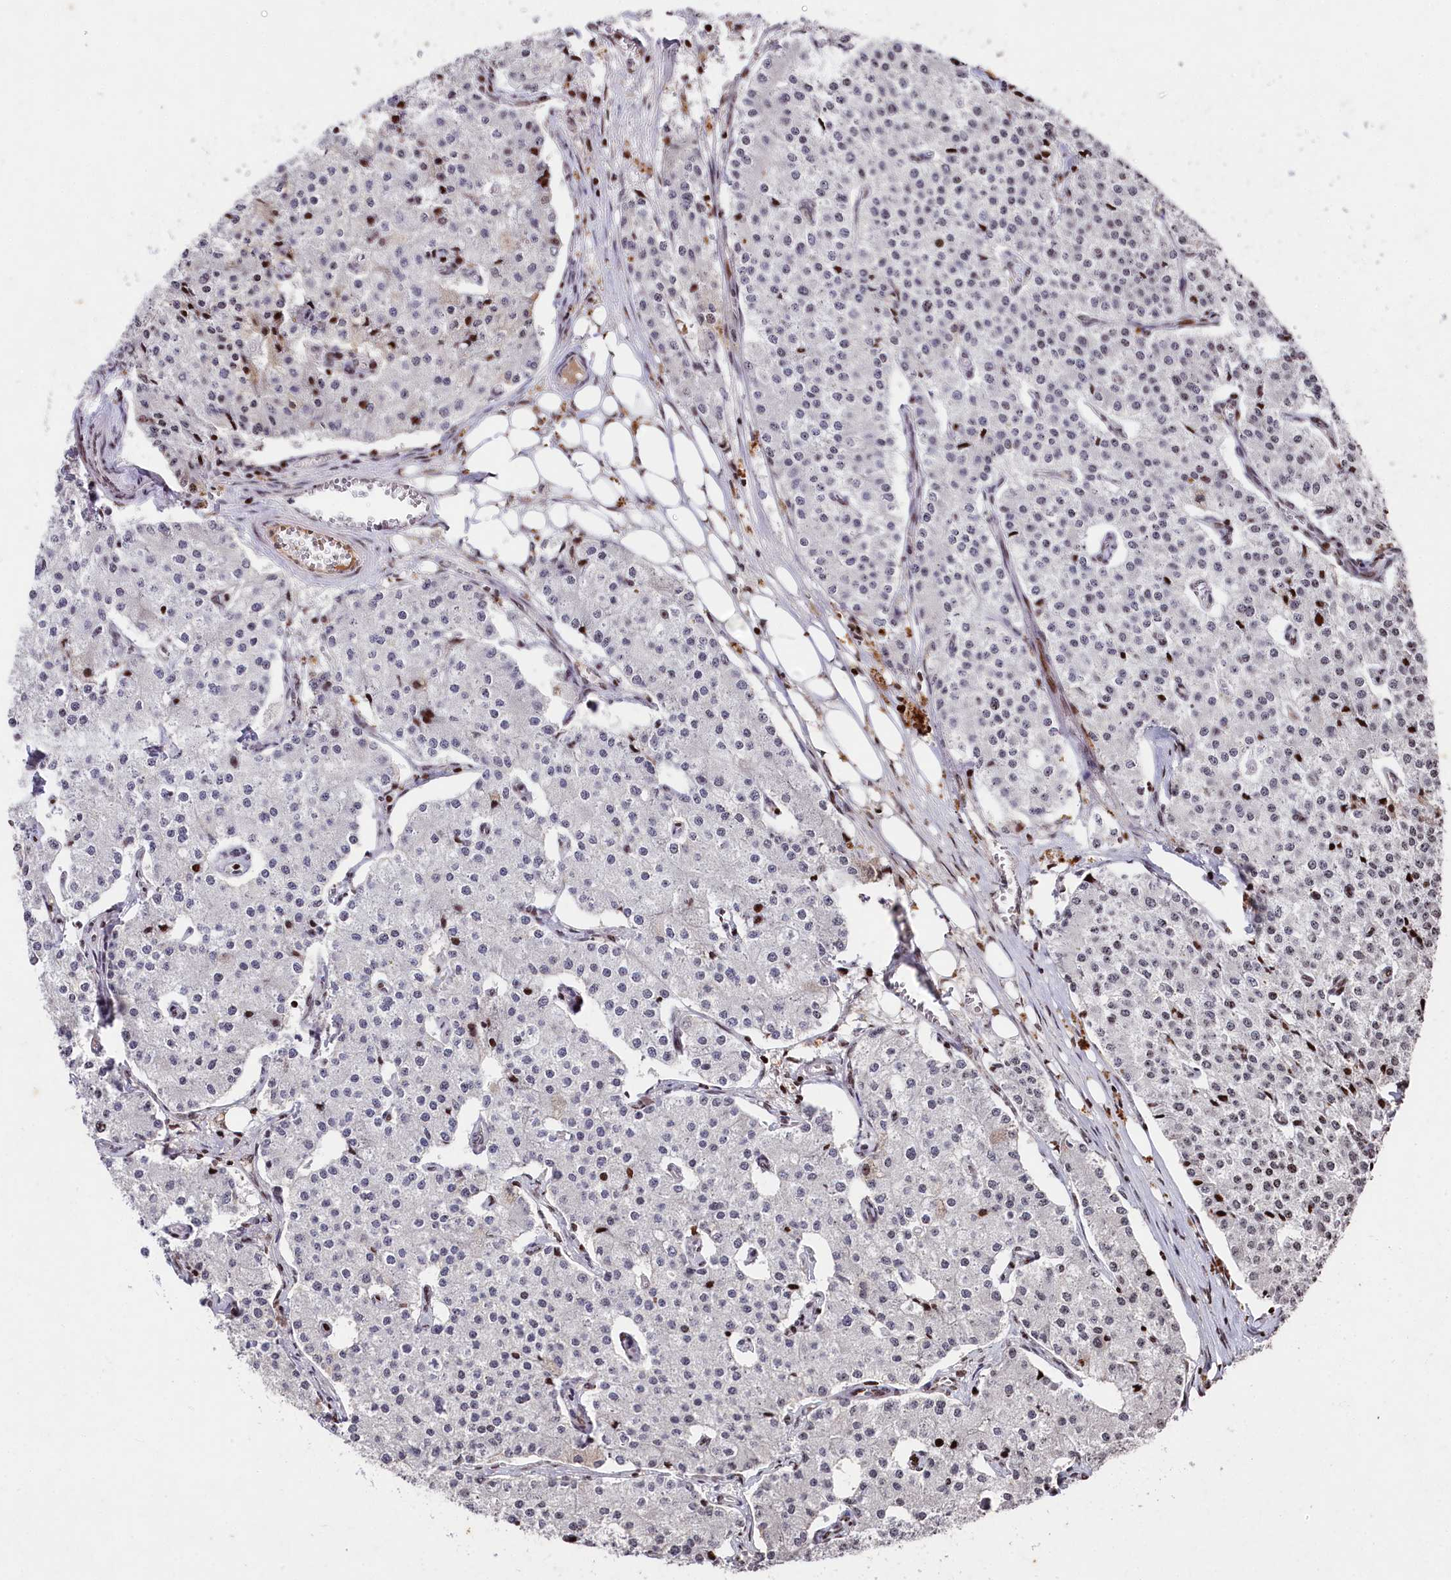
{"staining": {"intensity": "moderate", "quantity": "<25%", "location": "cytoplasmic/membranous,nuclear"}, "tissue": "carcinoid", "cell_type": "Tumor cells", "image_type": "cancer", "snomed": [{"axis": "morphology", "description": "Carcinoid, malignant, NOS"}, {"axis": "topography", "description": "Colon"}], "caption": "A brown stain labels moderate cytoplasmic/membranous and nuclear positivity of a protein in human carcinoid tumor cells.", "gene": "MCF2L2", "patient": {"sex": "female", "age": 52}}